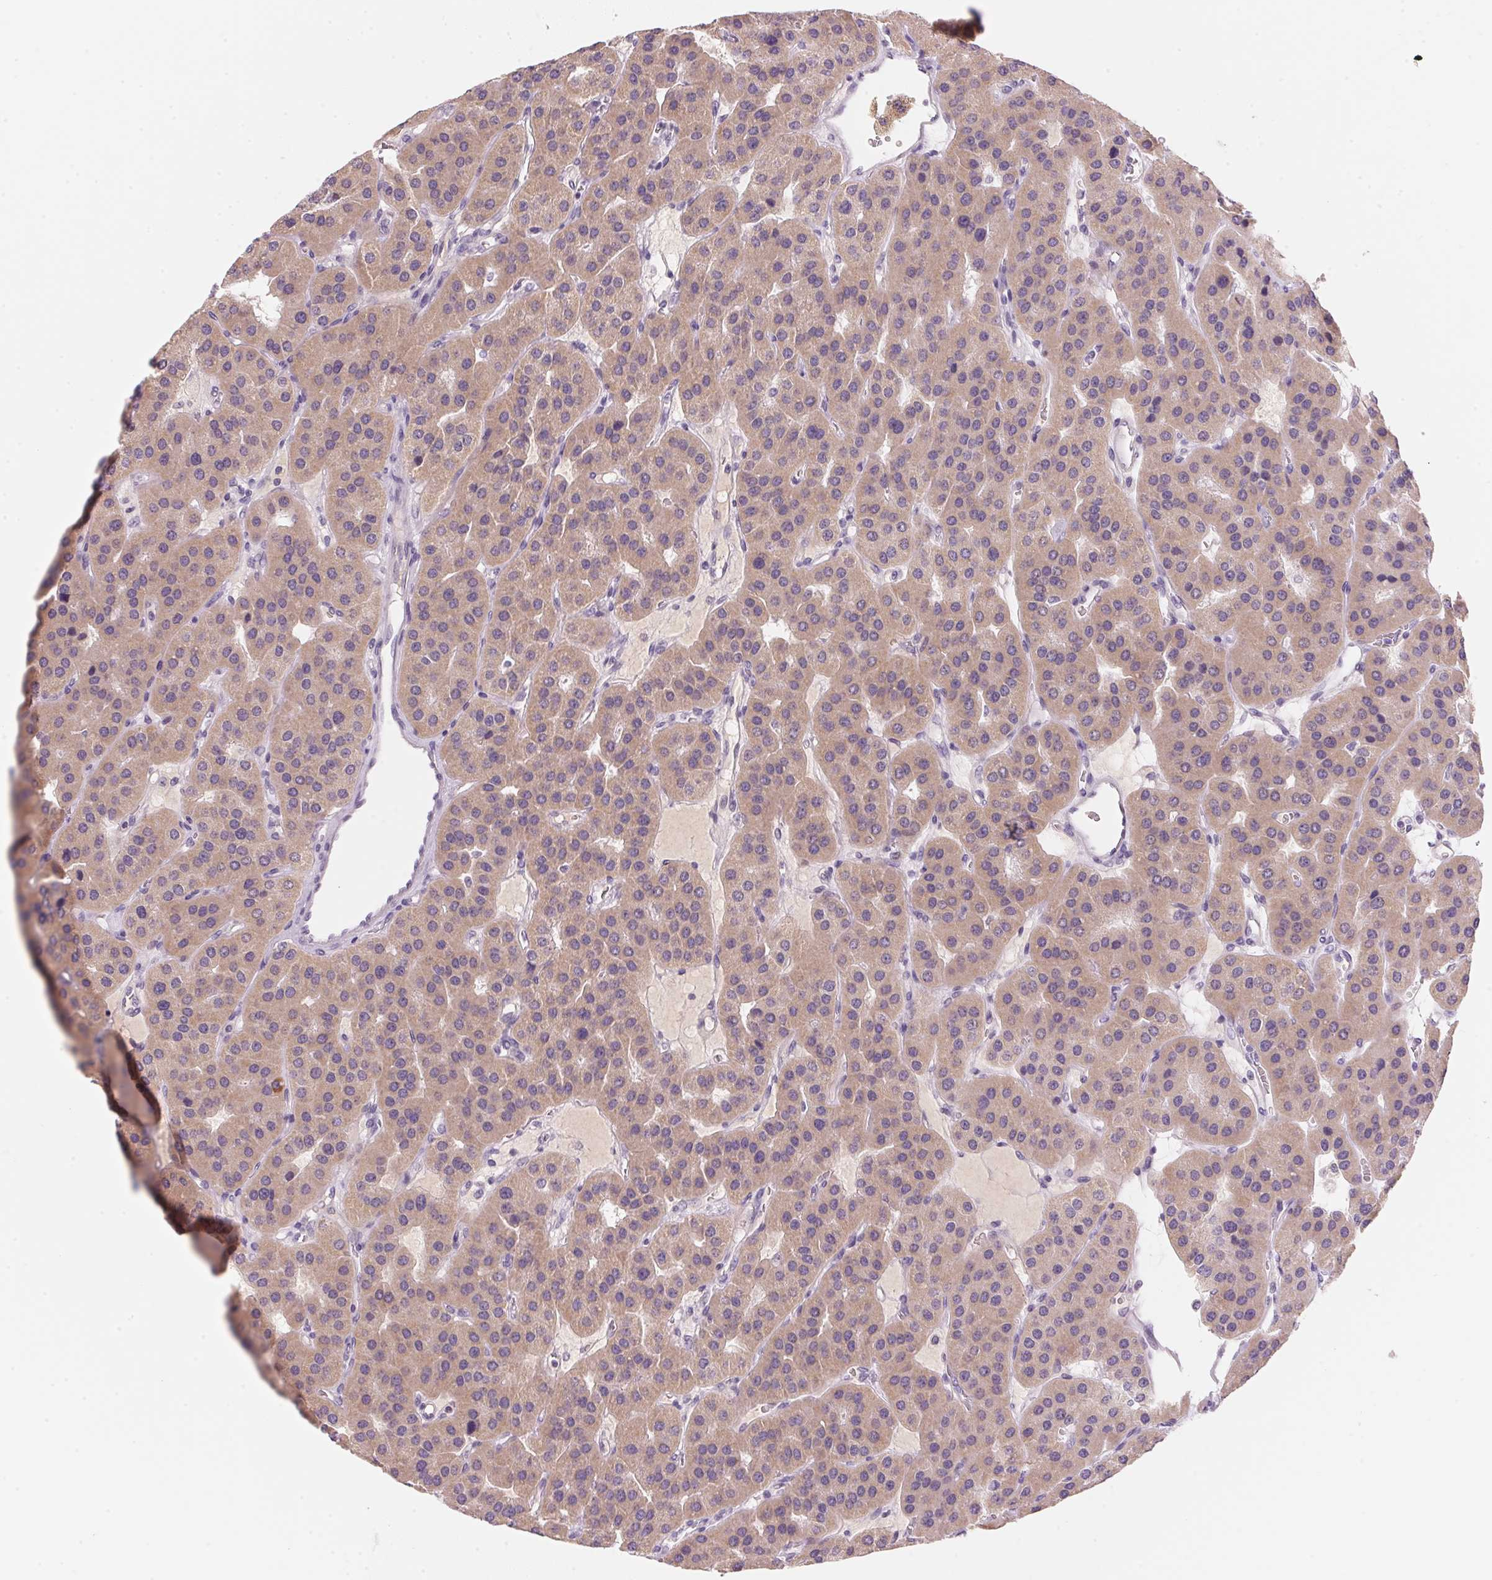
{"staining": {"intensity": "weak", "quantity": ">75%", "location": "cytoplasmic/membranous"}, "tissue": "parathyroid gland", "cell_type": "Glandular cells", "image_type": "normal", "snomed": [{"axis": "morphology", "description": "Normal tissue, NOS"}, {"axis": "morphology", "description": "Adenoma, NOS"}, {"axis": "topography", "description": "Parathyroid gland"}], "caption": "Immunohistochemical staining of benign parathyroid gland displays low levels of weak cytoplasmic/membranous staining in approximately >75% of glandular cells.", "gene": "CYP11B1", "patient": {"sex": "female", "age": 86}}